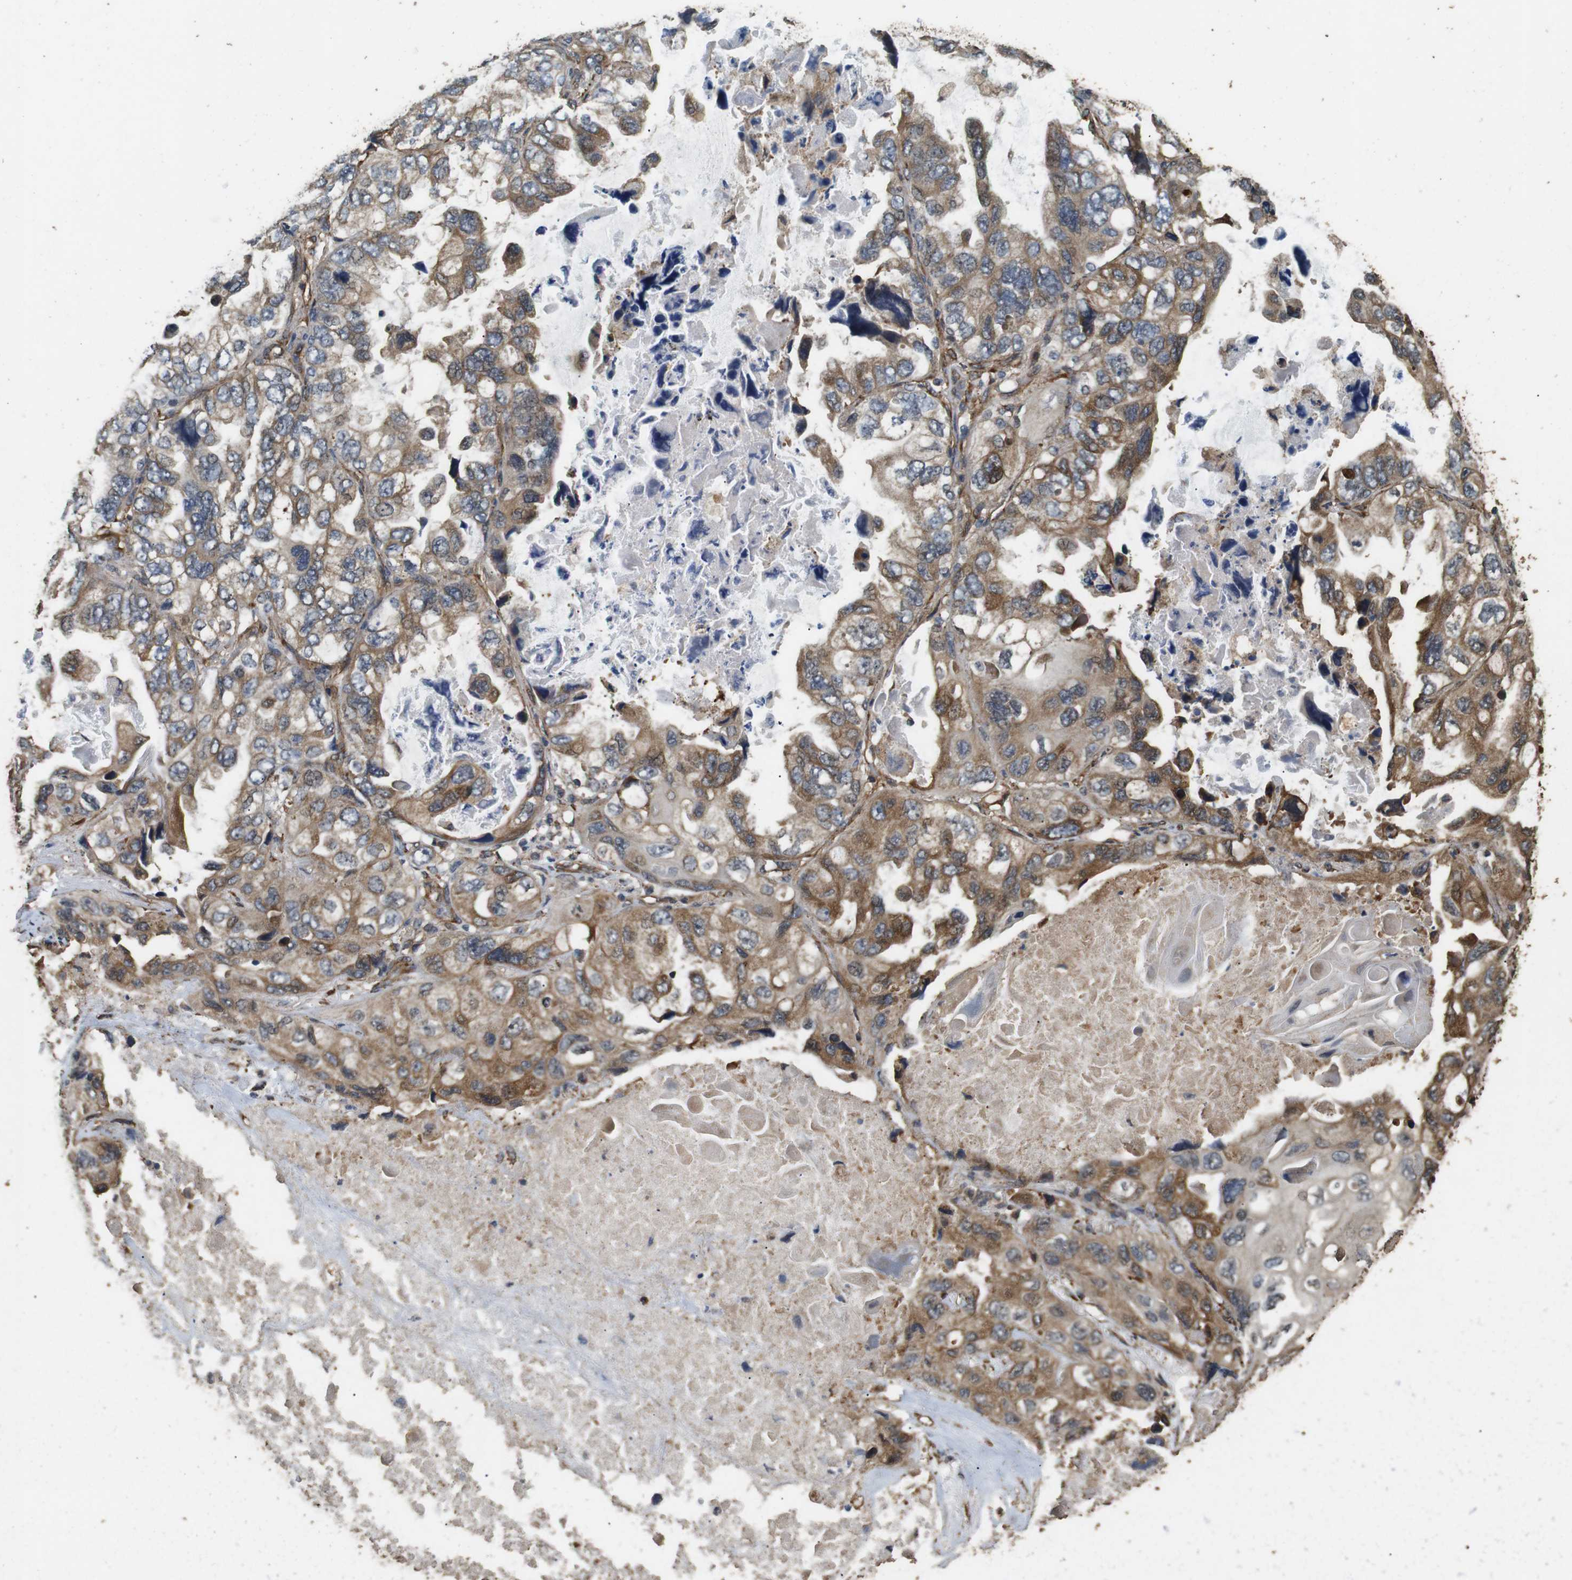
{"staining": {"intensity": "moderate", "quantity": ">75%", "location": "cytoplasmic/membranous"}, "tissue": "lung cancer", "cell_type": "Tumor cells", "image_type": "cancer", "snomed": [{"axis": "morphology", "description": "Squamous cell carcinoma, NOS"}, {"axis": "topography", "description": "Lung"}], "caption": "A brown stain highlights moderate cytoplasmic/membranous expression of a protein in lung squamous cell carcinoma tumor cells.", "gene": "CNPY4", "patient": {"sex": "female", "age": 73}}